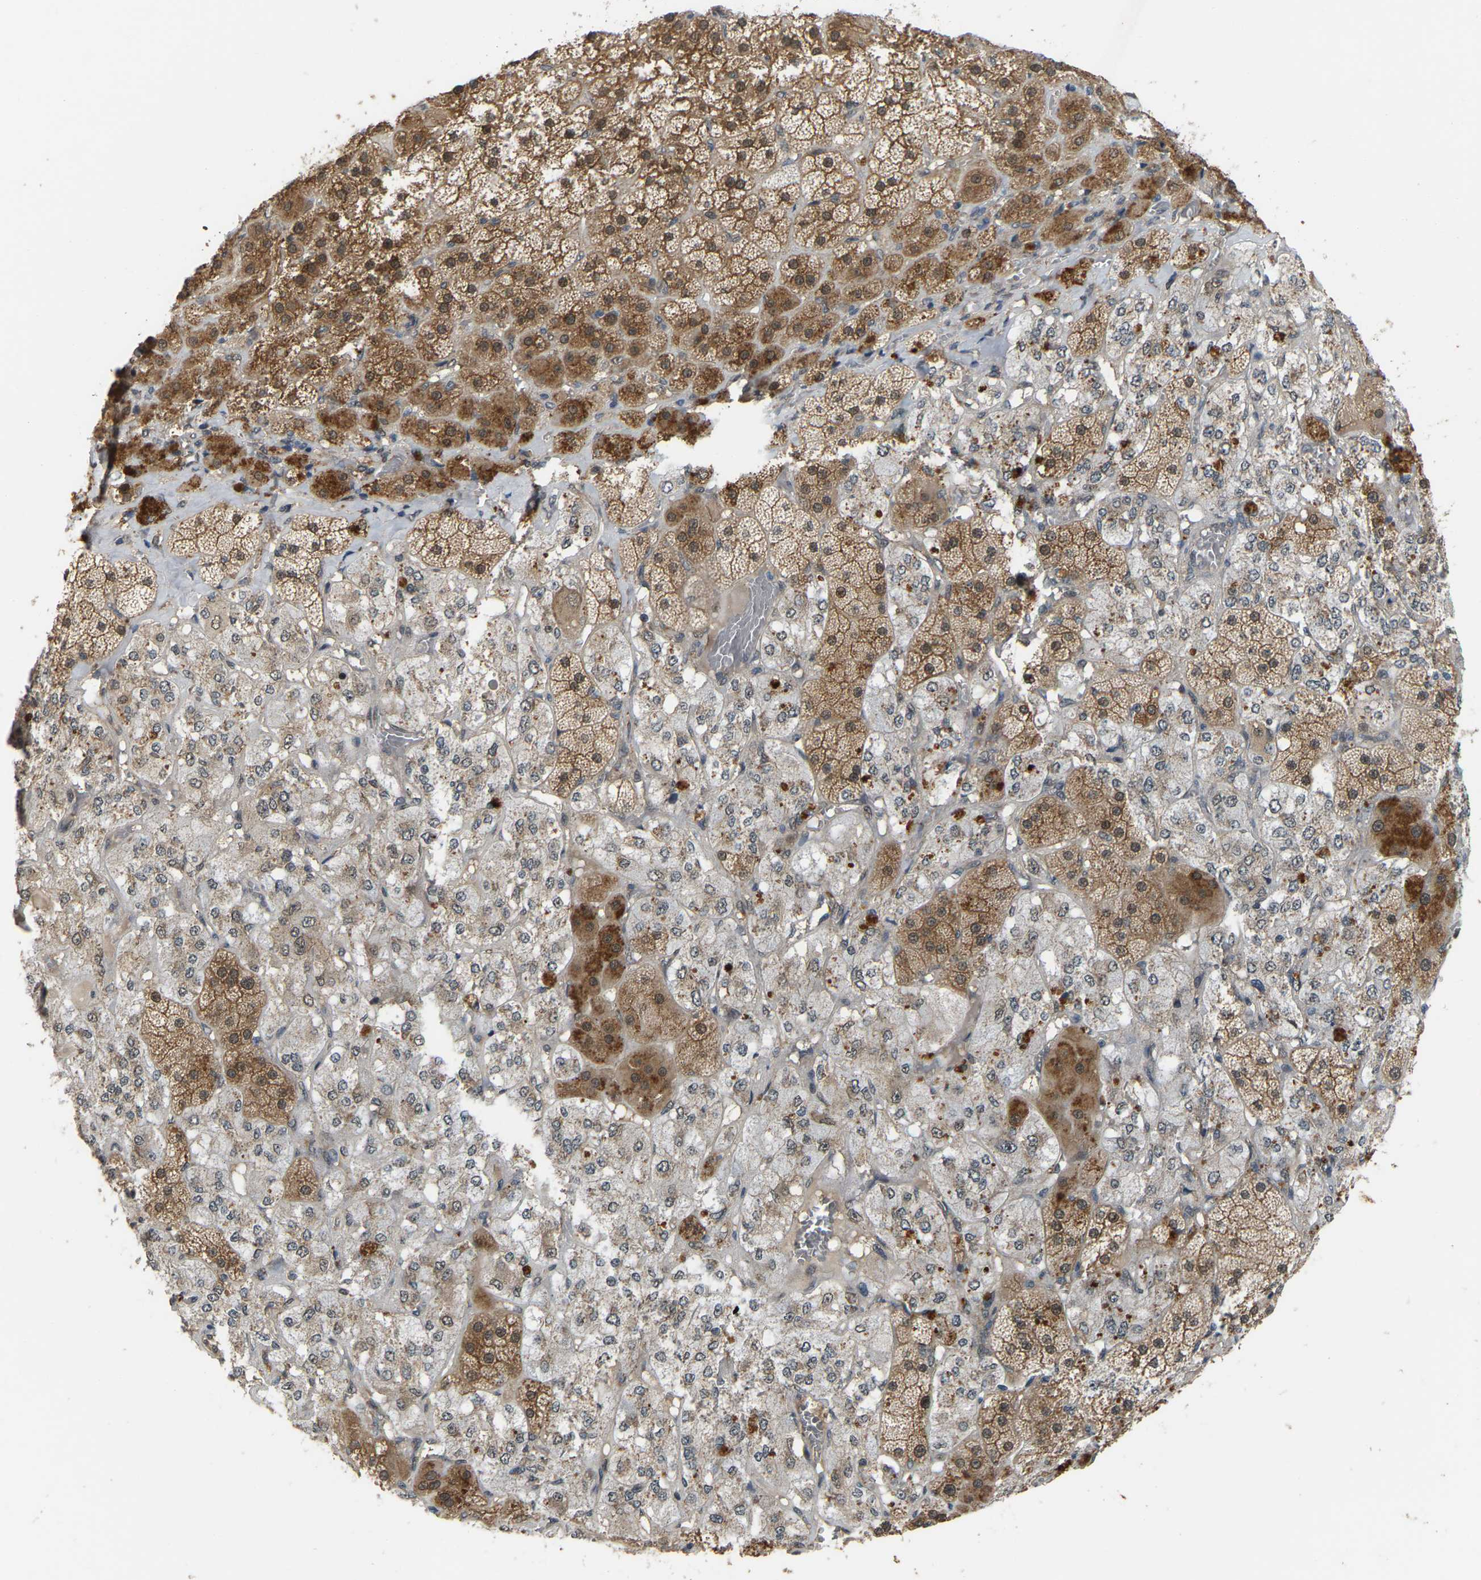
{"staining": {"intensity": "strong", "quantity": ">75%", "location": "cytoplasmic/membranous,nuclear"}, "tissue": "adrenal gland", "cell_type": "Glandular cells", "image_type": "normal", "snomed": [{"axis": "morphology", "description": "Normal tissue, NOS"}, {"axis": "topography", "description": "Adrenal gland"}], "caption": "Immunohistochemistry (IHC) photomicrograph of unremarkable adrenal gland: adrenal gland stained using immunohistochemistry demonstrates high levels of strong protein expression localized specifically in the cytoplasmic/membranous,nuclear of glandular cells, appearing as a cytoplasmic/membranous,nuclear brown color.", "gene": "CROT", "patient": {"sex": "male", "age": 57}}